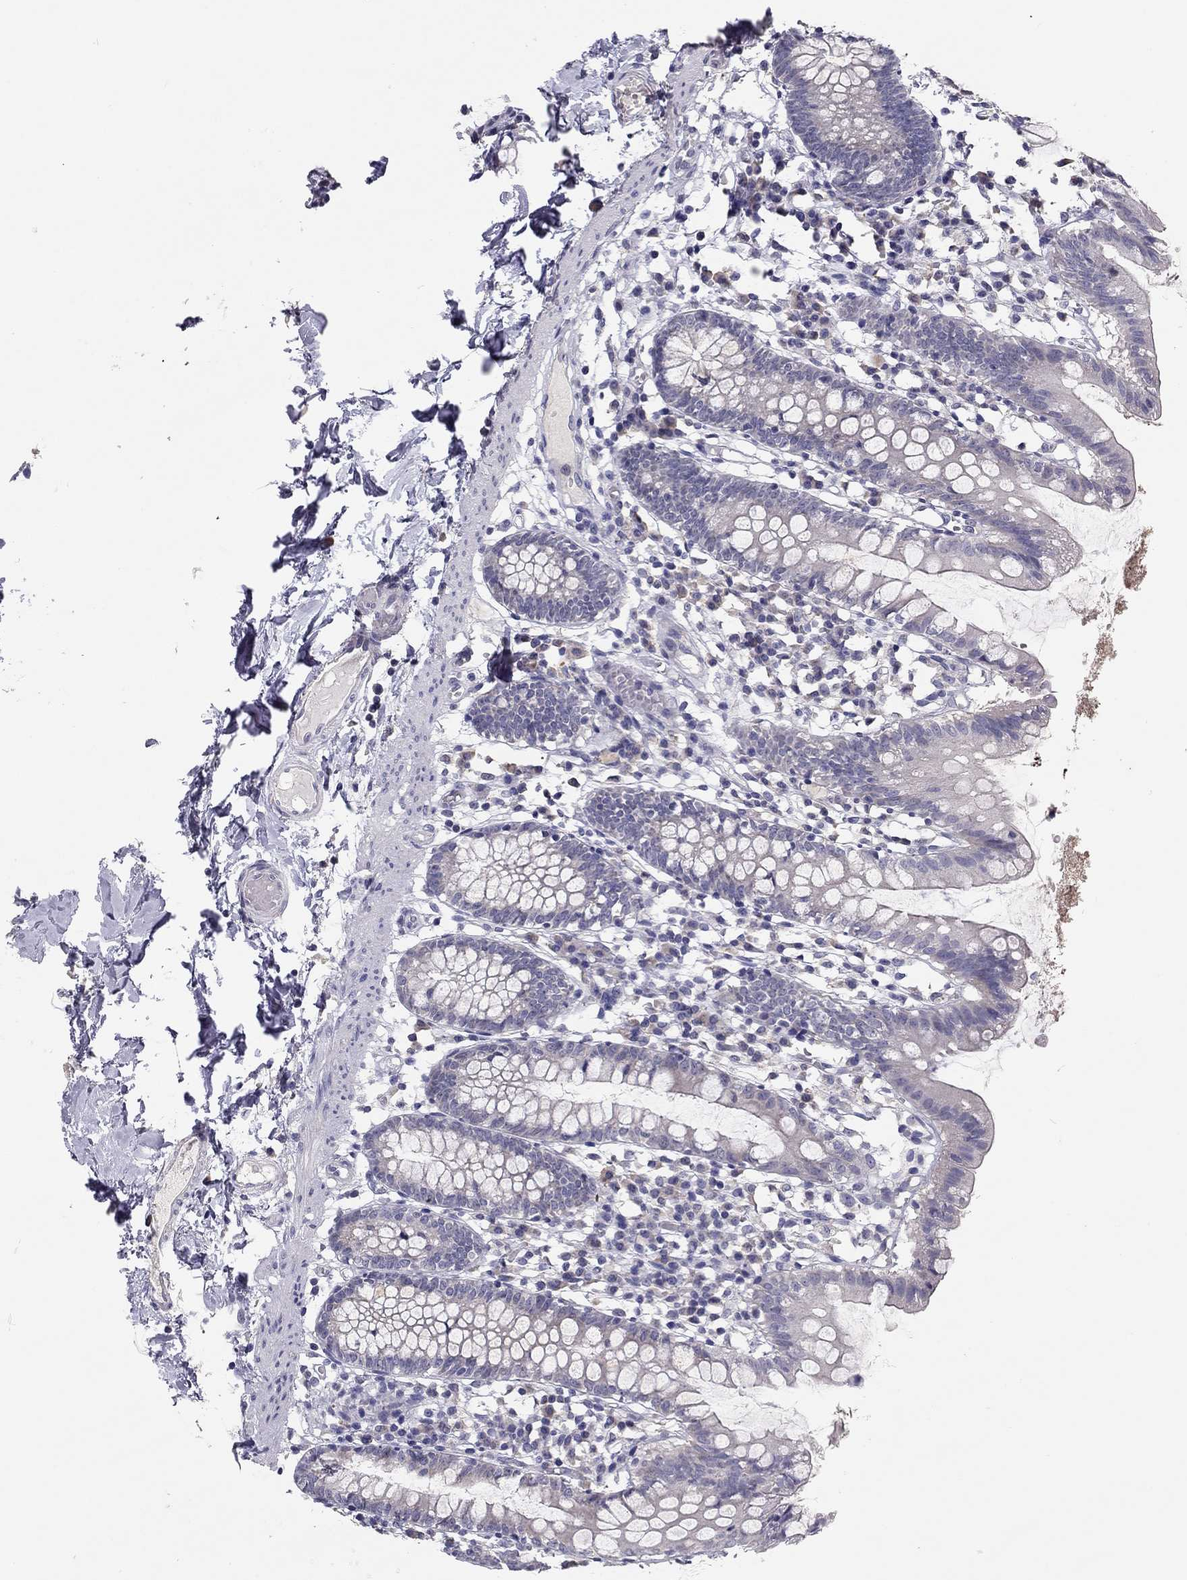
{"staining": {"intensity": "strong", "quantity": "<25%", "location": "cytoplasmic/membranous"}, "tissue": "small intestine", "cell_type": "Glandular cells", "image_type": "normal", "snomed": [{"axis": "morphology", "description": "Normal tissue, NOS"}, {"axis": "topography", "description": "Small intestine"}], "caption": "Protein staining of unremarkable small intestine reveals strong cytoplasmic/membranous expression in about <25% of glandular cells.", "gene": "SCARB1", "patient": {"sex": "female", "age": 90}}